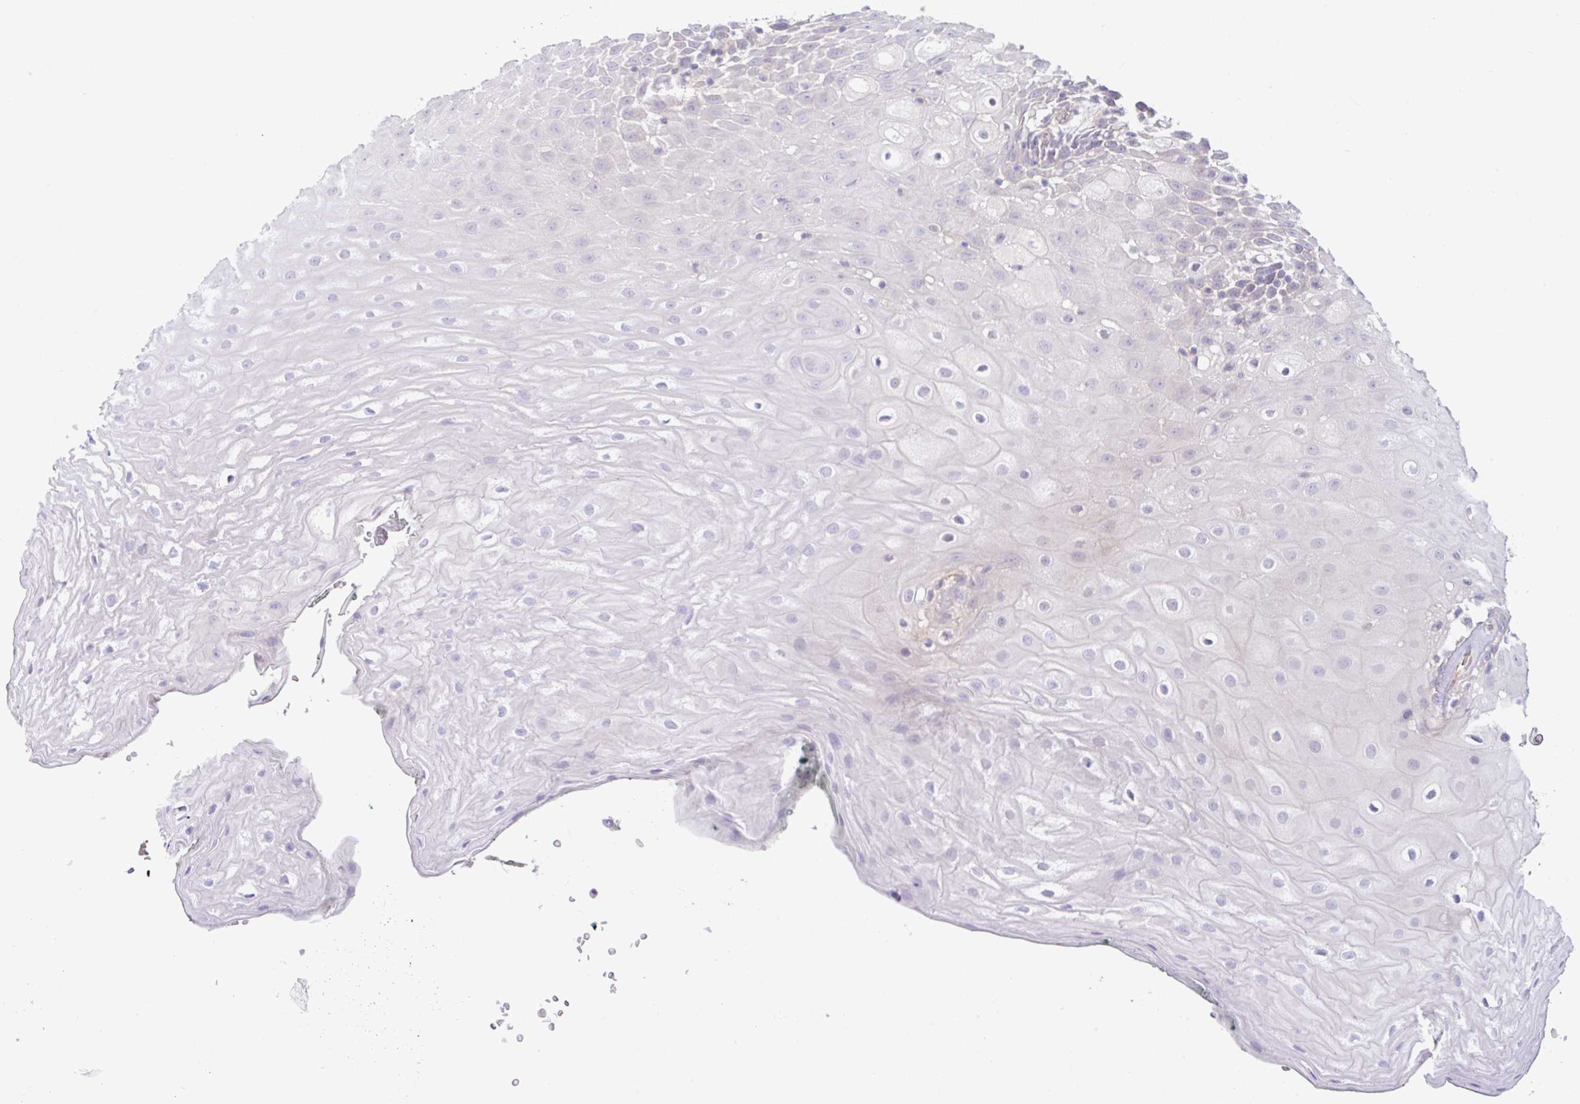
{"staining": {"intensity": "negative", "quantity": "none", "location": "none"}, "tissue": "oral mucosa", "cell_type": "Squamous epithelial cells", "image_type": "normal", "snomed": [{"axis": "morphology", "description": "Normal tissue, NOS"}, {"axis": "morphology", "description": "Squamous cell carcinoma, NOS"}, {"axis": "topography", "description": "Oral tissue"}, {"axis": "topography", "description": "Head-Neck"}], "caption": "The immunohistochemistry photomicrograph has no significant positivity in squamous epithelial cells of oral mucosa.", "gene": "PLCD4", "patient": {"sex": "male", "age": 64}}